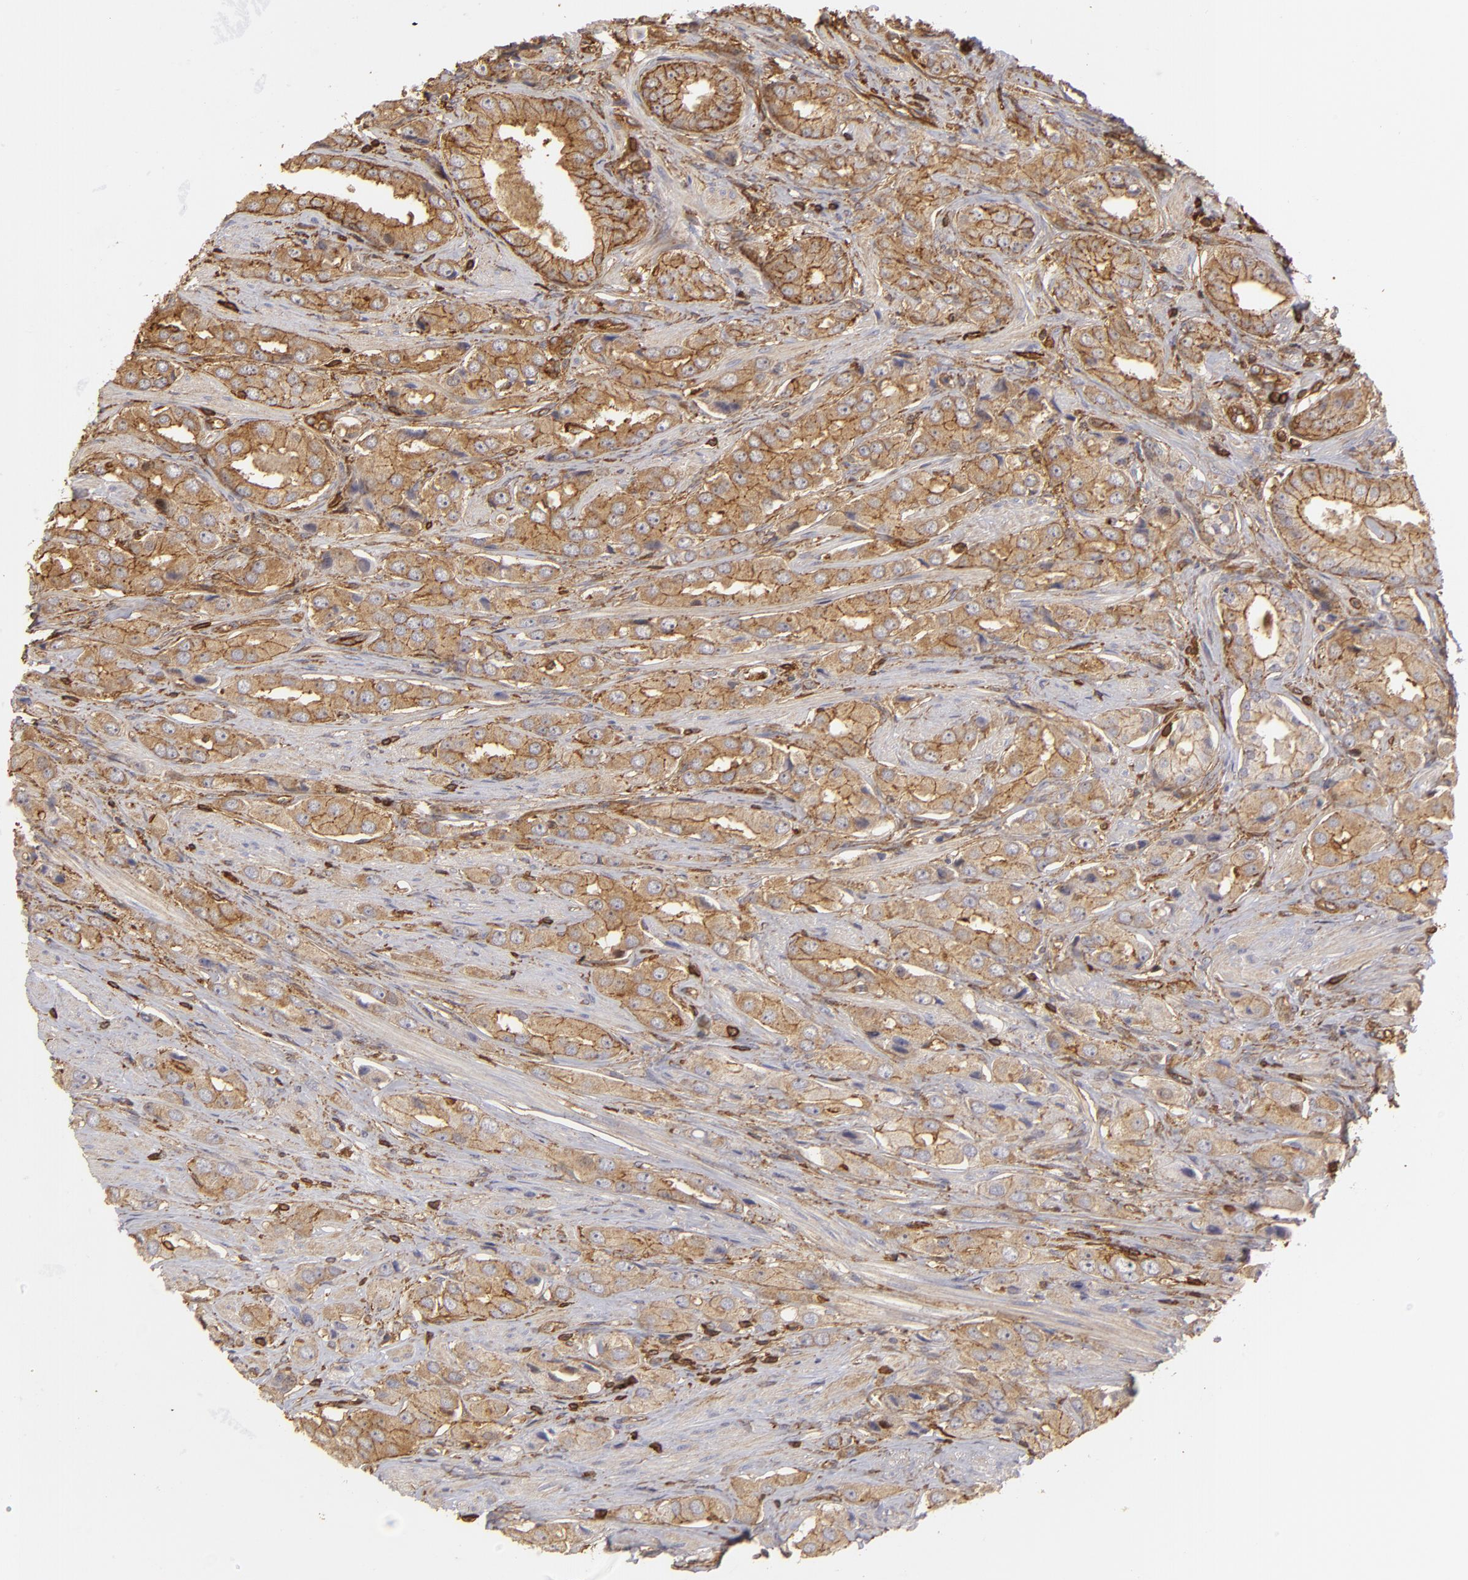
{"staining": {"intensity": "strong", "quantity": ">75%", "location": "cytoplasmic/membranous"}, "tissue": "prostate cancer", "cell_type": "Tumor cells", "image_type": "cancer", "snomed": [{"axis": "morphology", "description": "Adenocarcinoma, Medium grade"}, {"axis": "topography", "description": "Prostate"}], "caption": "There is high levels of strong cytoplasmic/membranous expression in tumor cells of prostate cancer (adenocarcinoma (medium-grade)), as demonstrated by immunohistochemical staining (brown color).", "gene": "ACTB", "patient": {"sex": "male", "age": 53}}